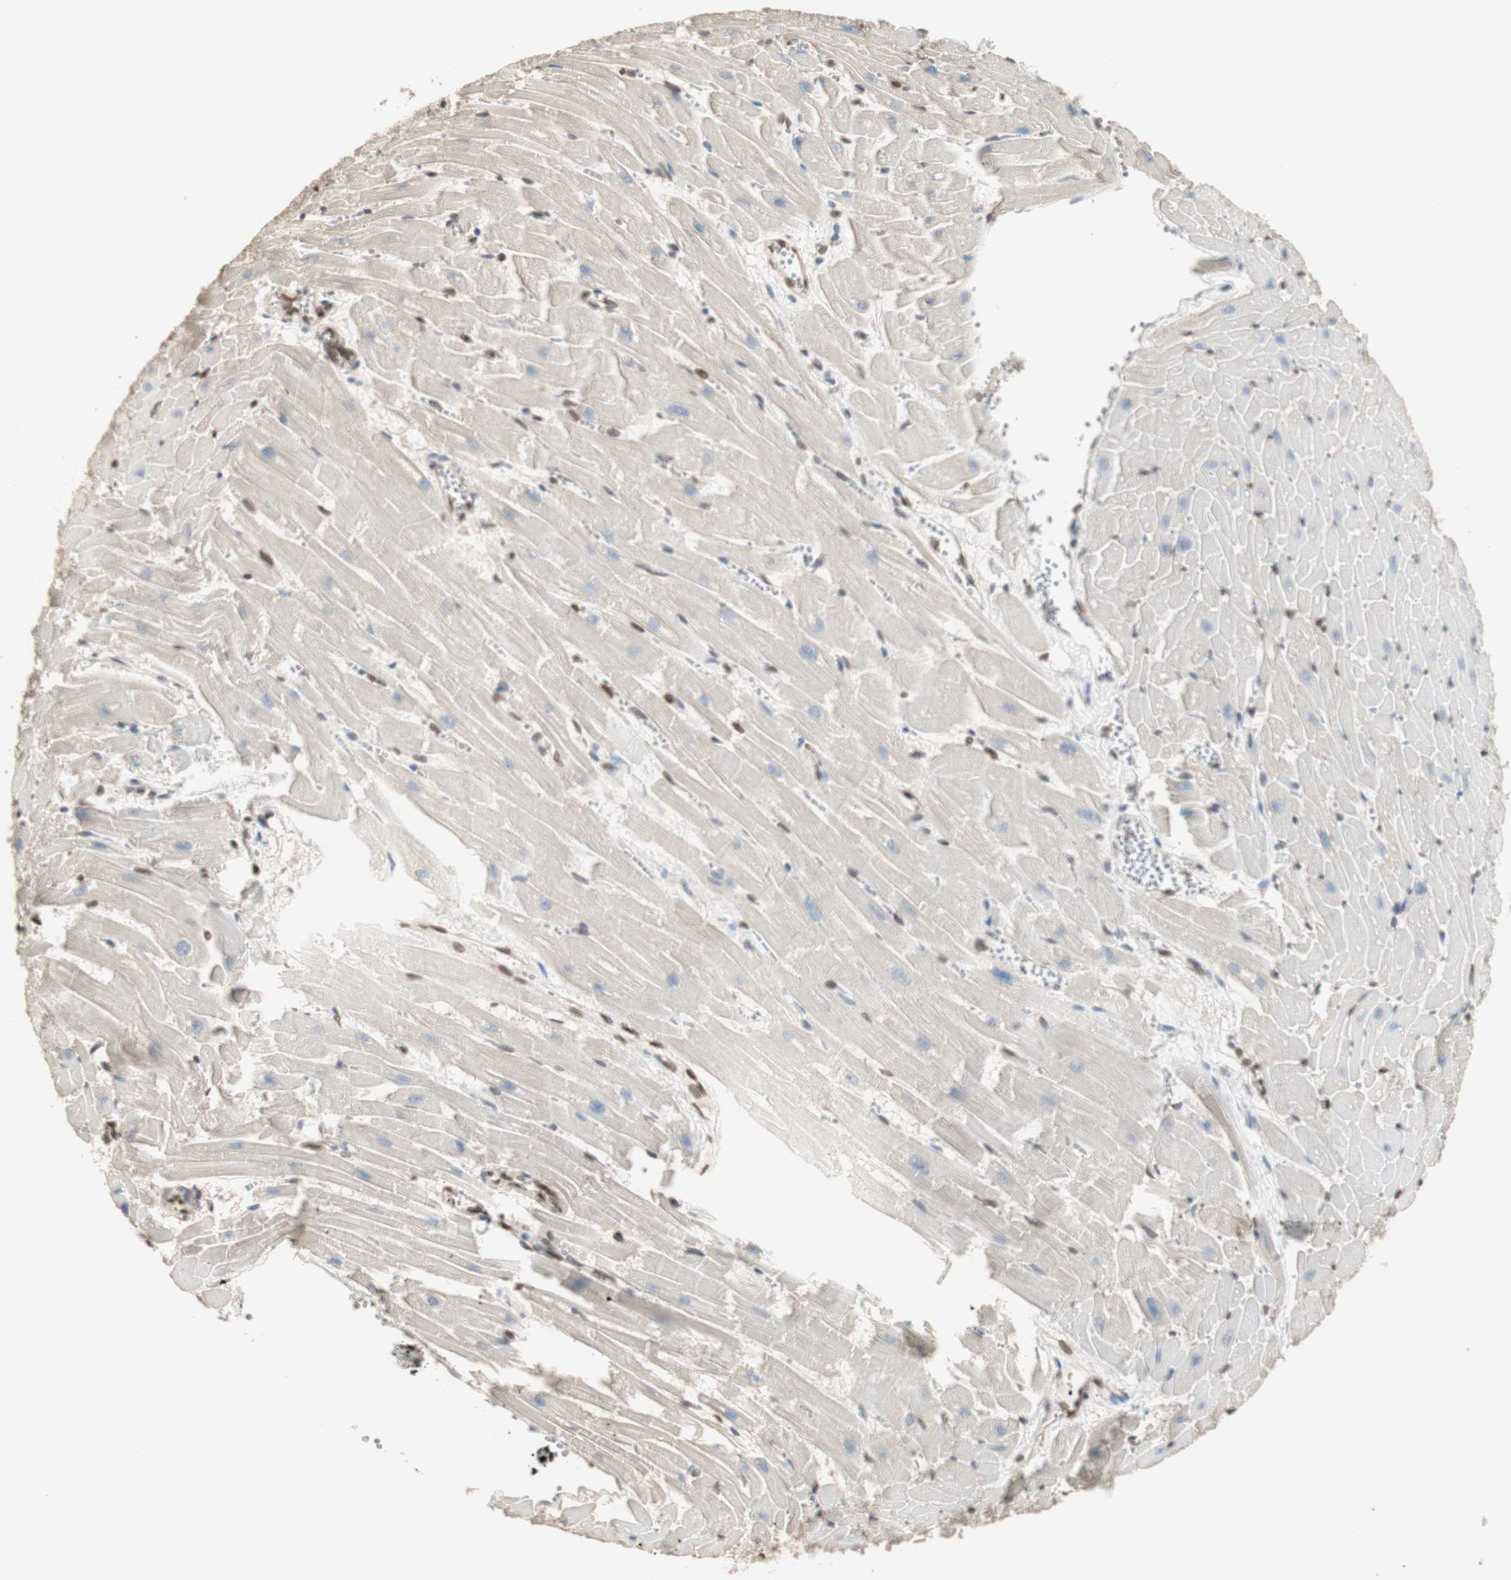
{"staining": {"intensity": "moderate", "quantity": ">75%", "location": "nuclear"}, "tissue": "heart muscle", "cell_type": "Cardiomyocytes", "image_type": "normal", "snomed": [{"axis": "morphology", "description": "Normal tissue, NOS"}, {"axis": "topography", "description": "Heart"}], "caption": "A photomicrograph of human heart muscle stained for a protein exhibits moderate nuclear brown staining in cardiomyocytes.", "gene": "TMPO", "patient": {"sex": "female", "age": 19}}